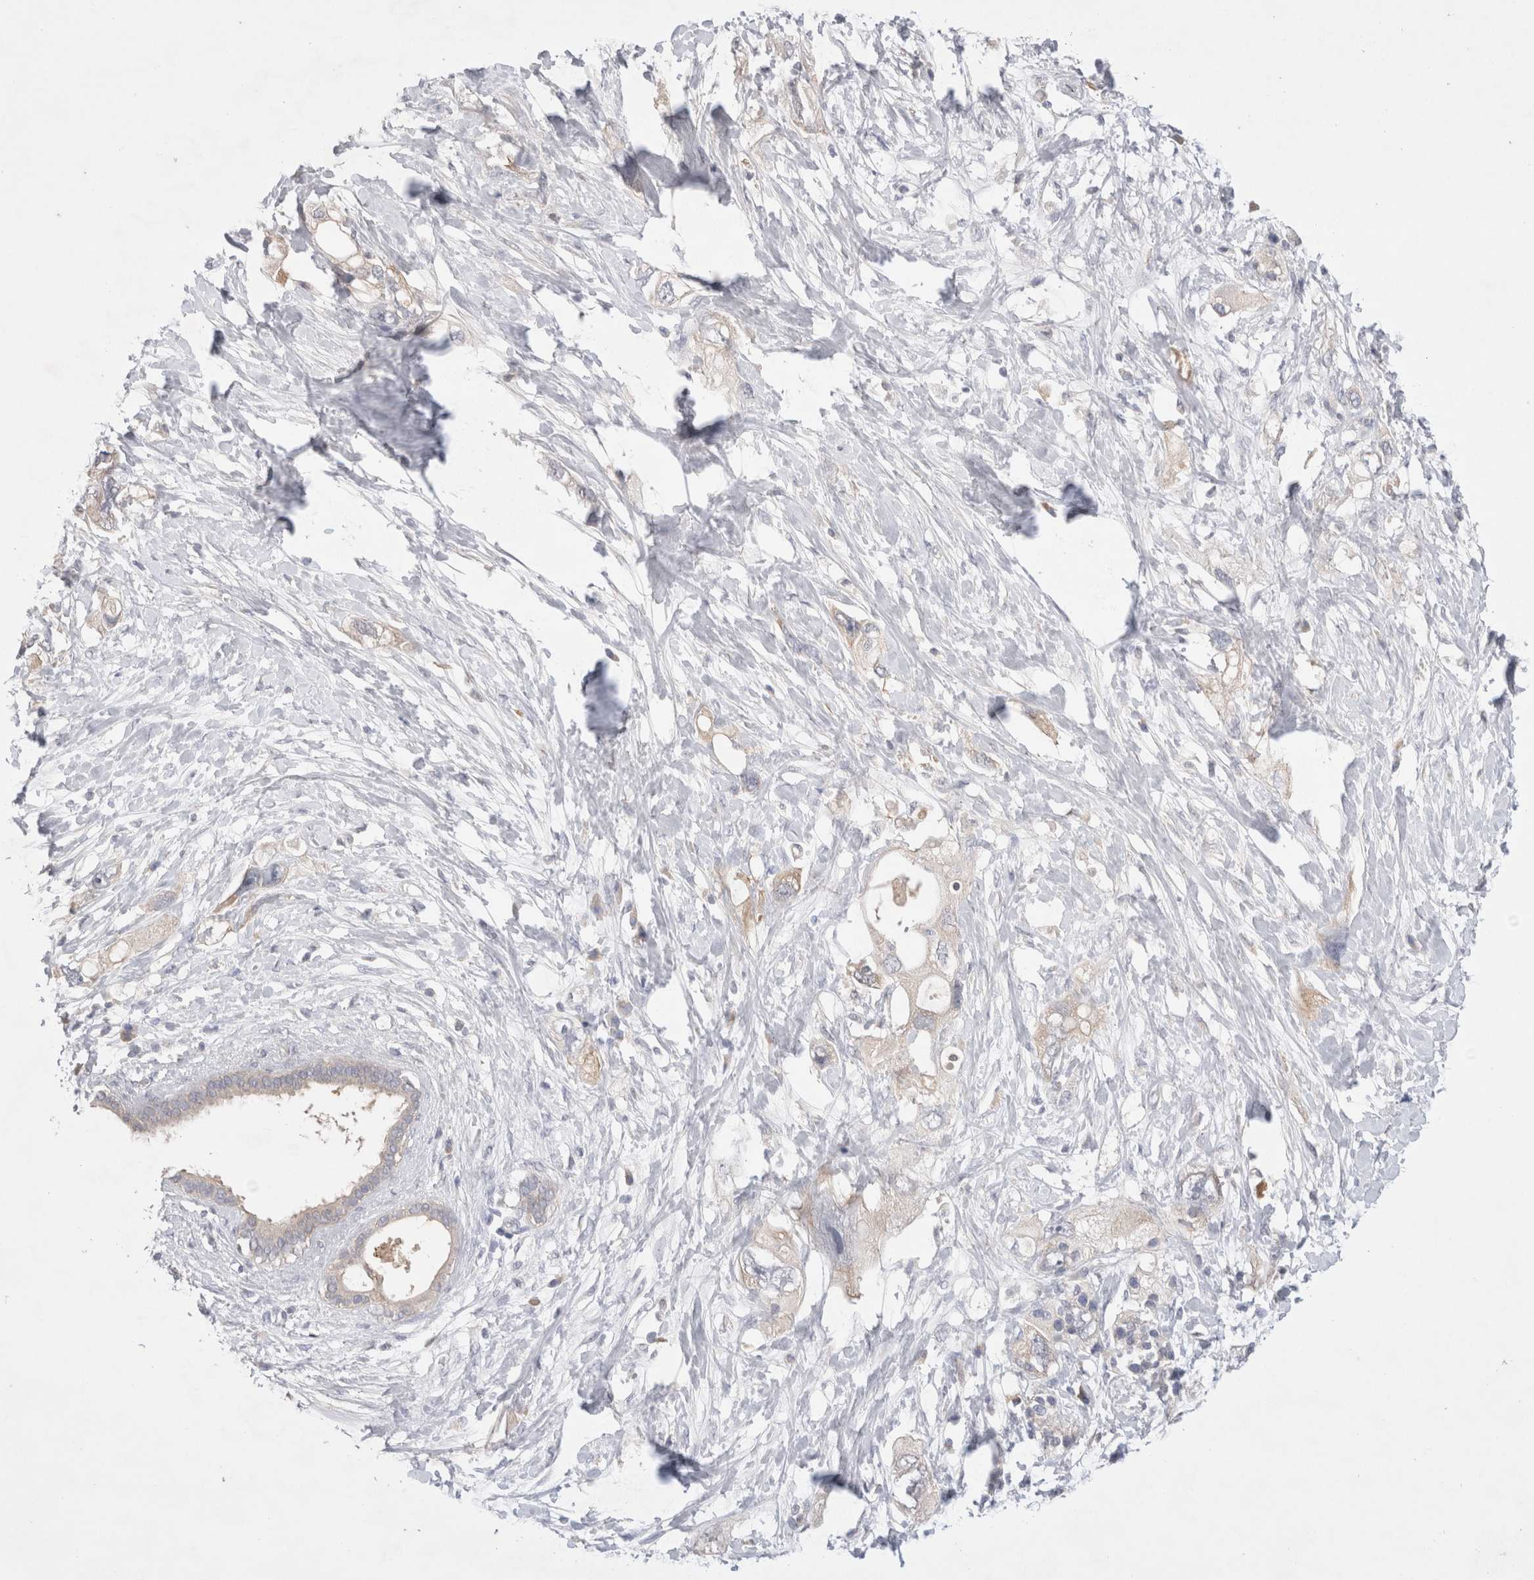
{"staining": {"intensity": "negative", "quantity": "none", "location": "none"}, "tissue": "pancreatic cancer", "cell_type": "Tumor cells", "image_type": "cancer", "snomed": [{"axis": "morphology", "description": "Adenocarcinoma, NOS"}, {"axis": "topography", "description": "Pancreas"}], "caption": "The histopathology image exhibits no staining of tumor cells in pancreatic cancer.", "gene": "IFT74", "patient": {"sex": "female", "age": 56}}